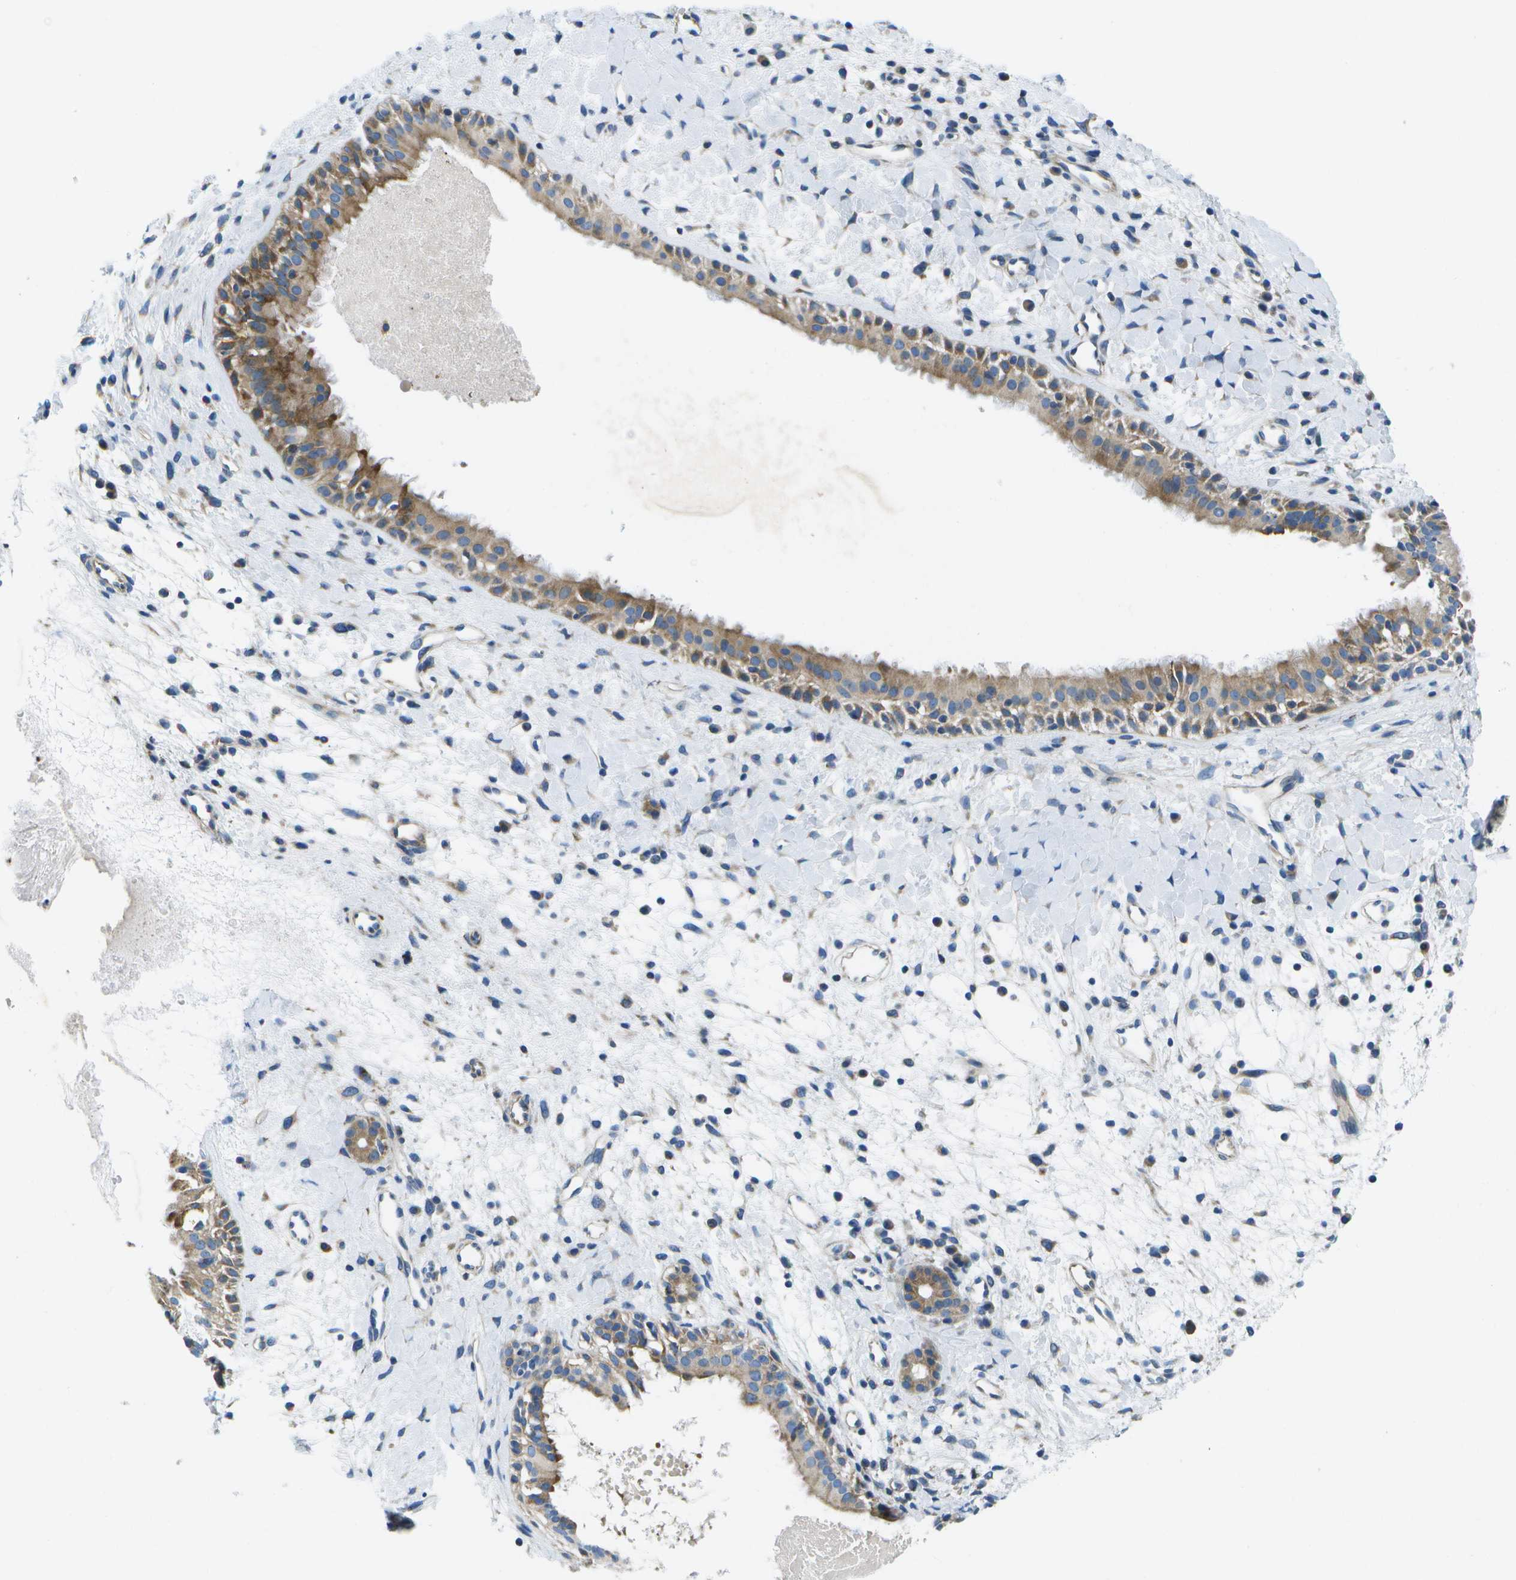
{"staining": {"intensity": "moderate", "quantity": ">75%", "location": "cytoplasmic/membranous"}, "tissue": "nasopharynx", "cell_type": "Respiratory epithelial cells", "image_type": "normal", "snomed": [{"axis": "morphology", "description": "Normal tissue, NOS"}, {"axis": "topography", "description": "Nasopharynx"}], "caption": "Nasopharynx stained with DAB immunohistochemistry exhibits medium levels of moderate cytoplasmic/membranous staining in about >75% of respiratory epithelial cells. (Stains: DAB in brown, nuclei in blue, Microscopy: brightfield microscopy at high magnification).", "gene": "GDF5", "patient": {"sex": "male", "age": 22}}